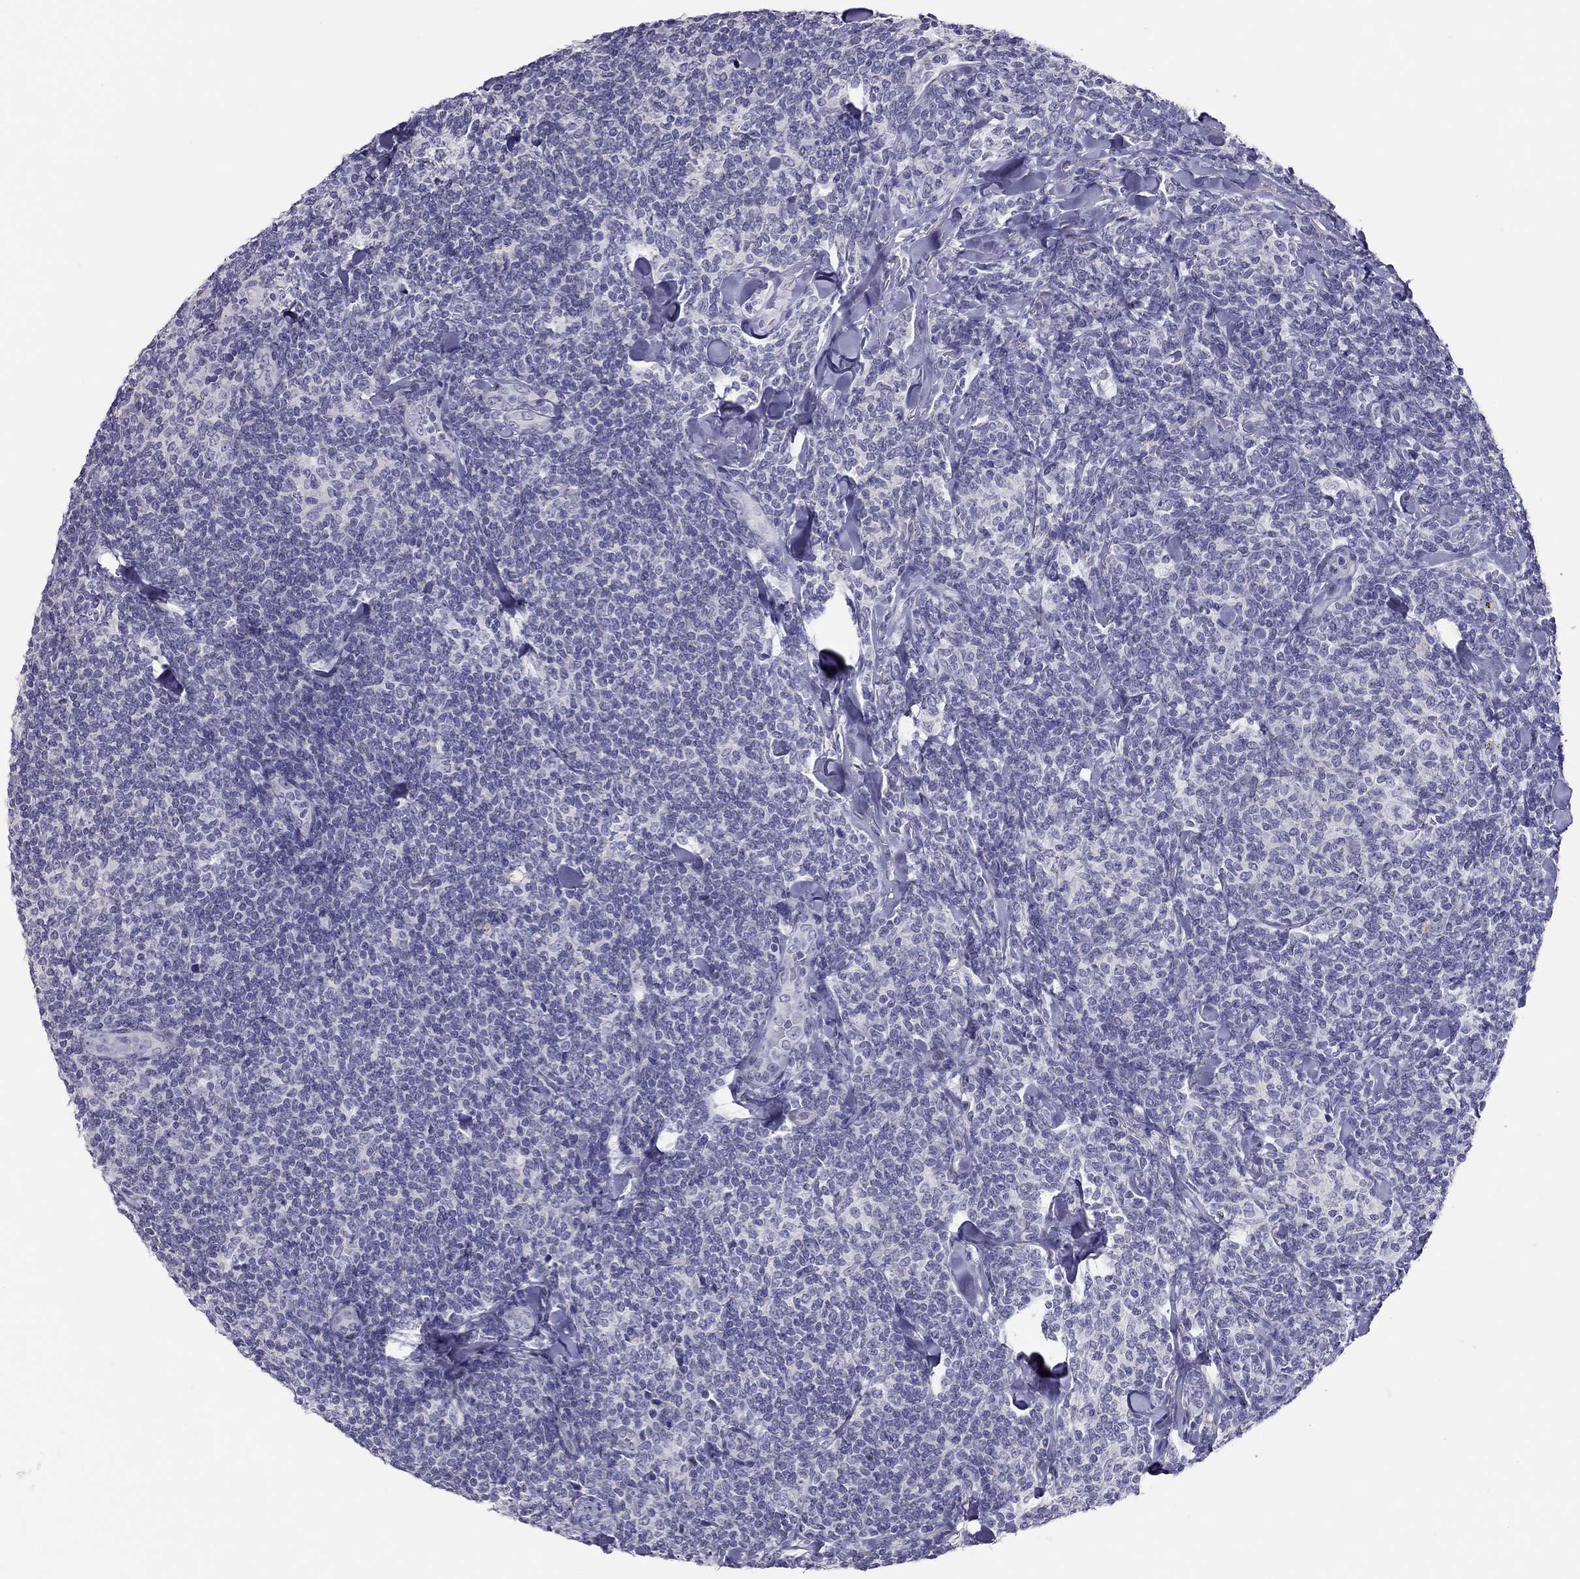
{"staining": {"intensity": "negative", "quantity": "none", "location": "none"}, "tissue": "lymphoma", "cell_type": "Tumor cells", "image_type": "cancer", "snomed": [{"axis": "morphology", "description": "Malignant lymphoma, non-Hodgkin's type, Low grade"}, {"axis": "topography", "description": "Lymph node"}], "caption": "The histopathology image reveals no staining of tumor cells in low-grade malignant lymphoma, non-Hodgkin's type. The staining is performed using DAB brown chromogen with nuclei counter-stained in using hematoxylin.", "gene": "KCNV2", "patient": {"sex": "female", "age": 56}}